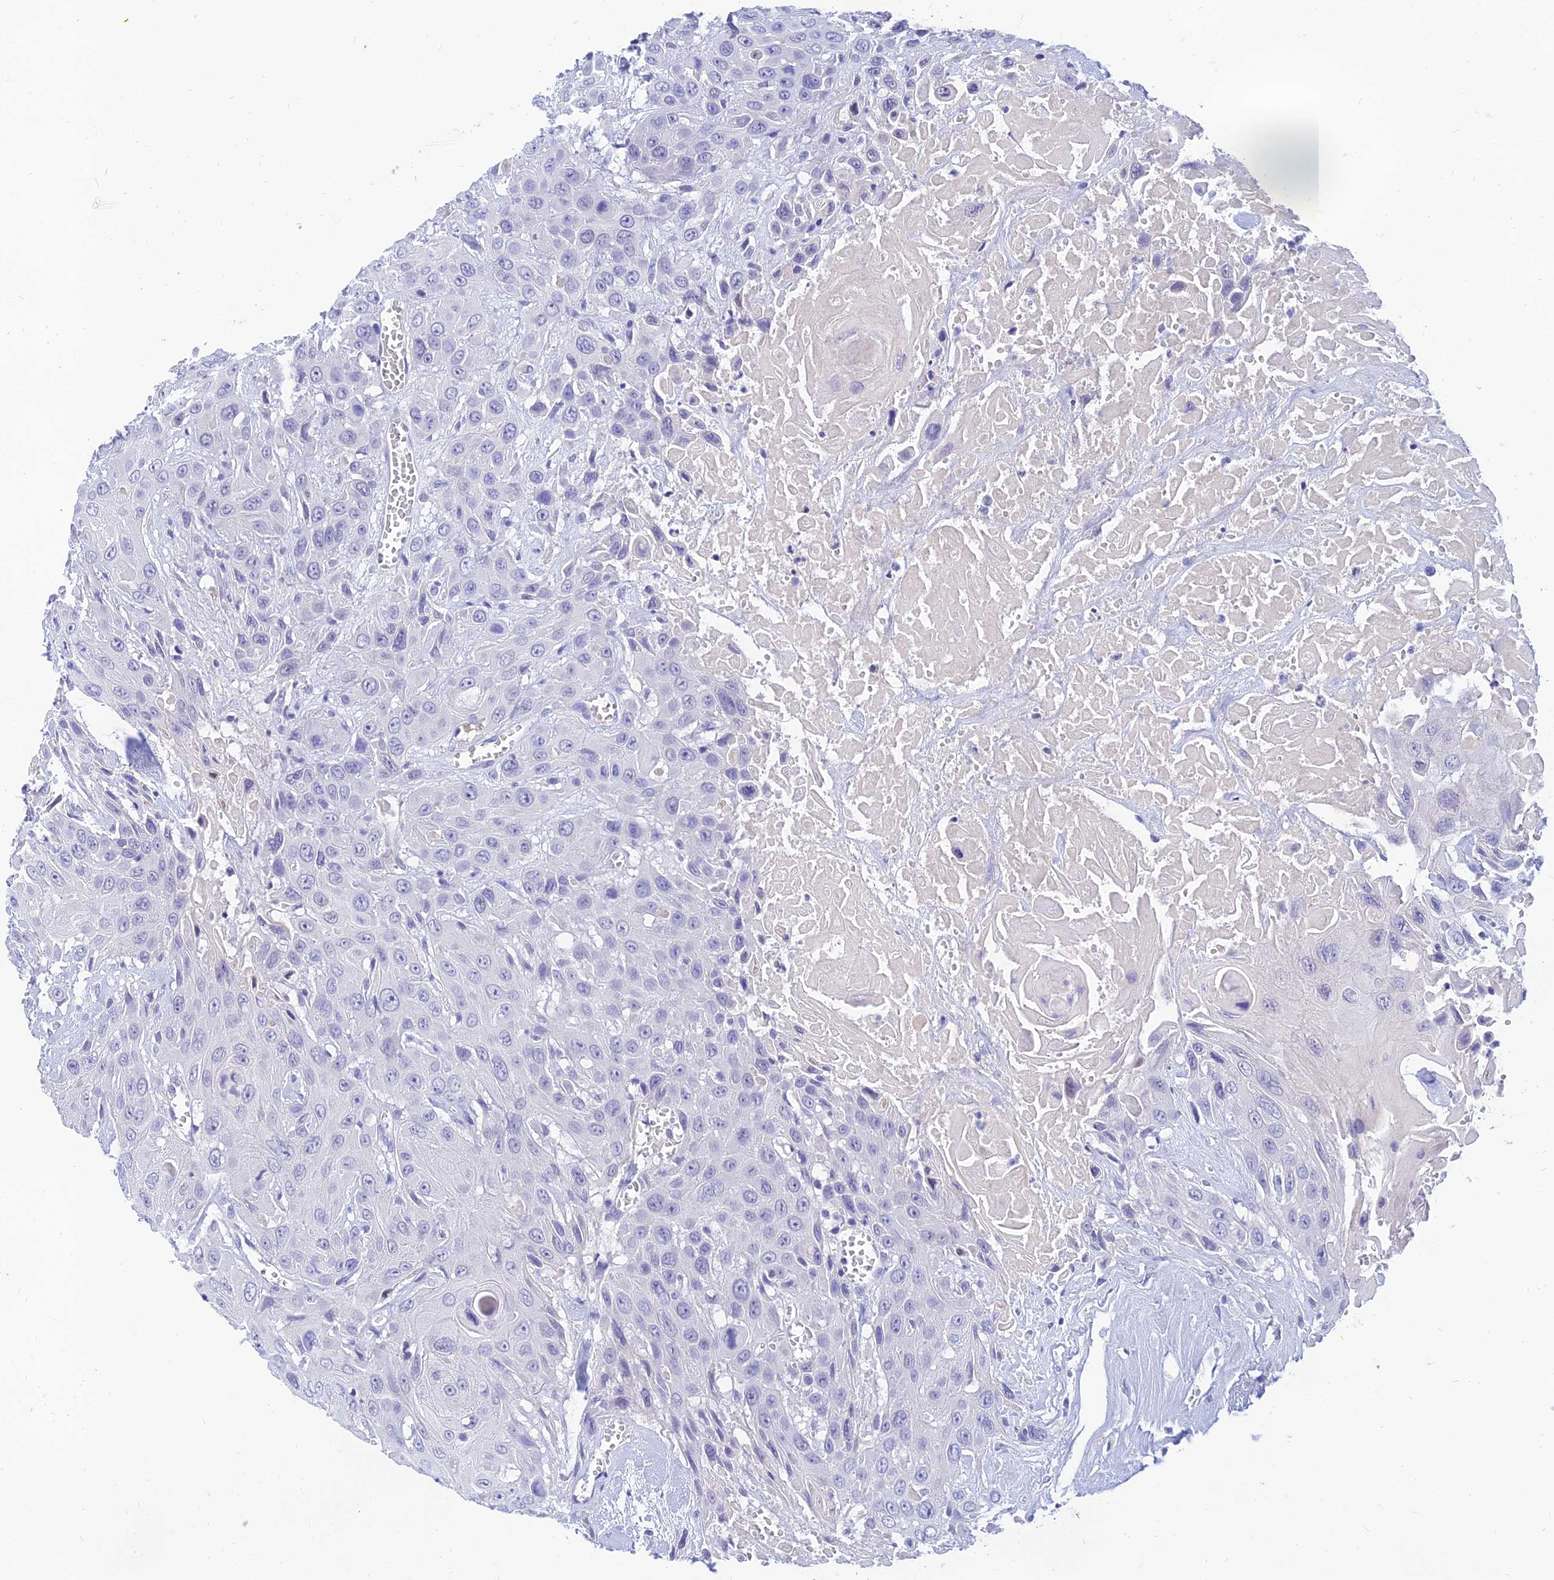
{"staining": {"intensity": "negative", "quantity": "none", "location": "none"}, "tissue": "head and neck cancer", "cell_type": "Tumor cells", "image_type": "cancer", "snomed": [{"axis": "morphology", "description": "Squamous cell carcinoma, NOS"}, {"axis": "topography", "description": "Head-Neck"}], "caption": "DAB immunohistochemical staining of head and neck squamous cell carcinoma demonstrates no significant positivity in tumor cells. (Immunohistochemistry (ihc), brightfield microscopy, high magnification).", "gene": "TMEM161B", "patient": {"sex": "male", "age": 81}}